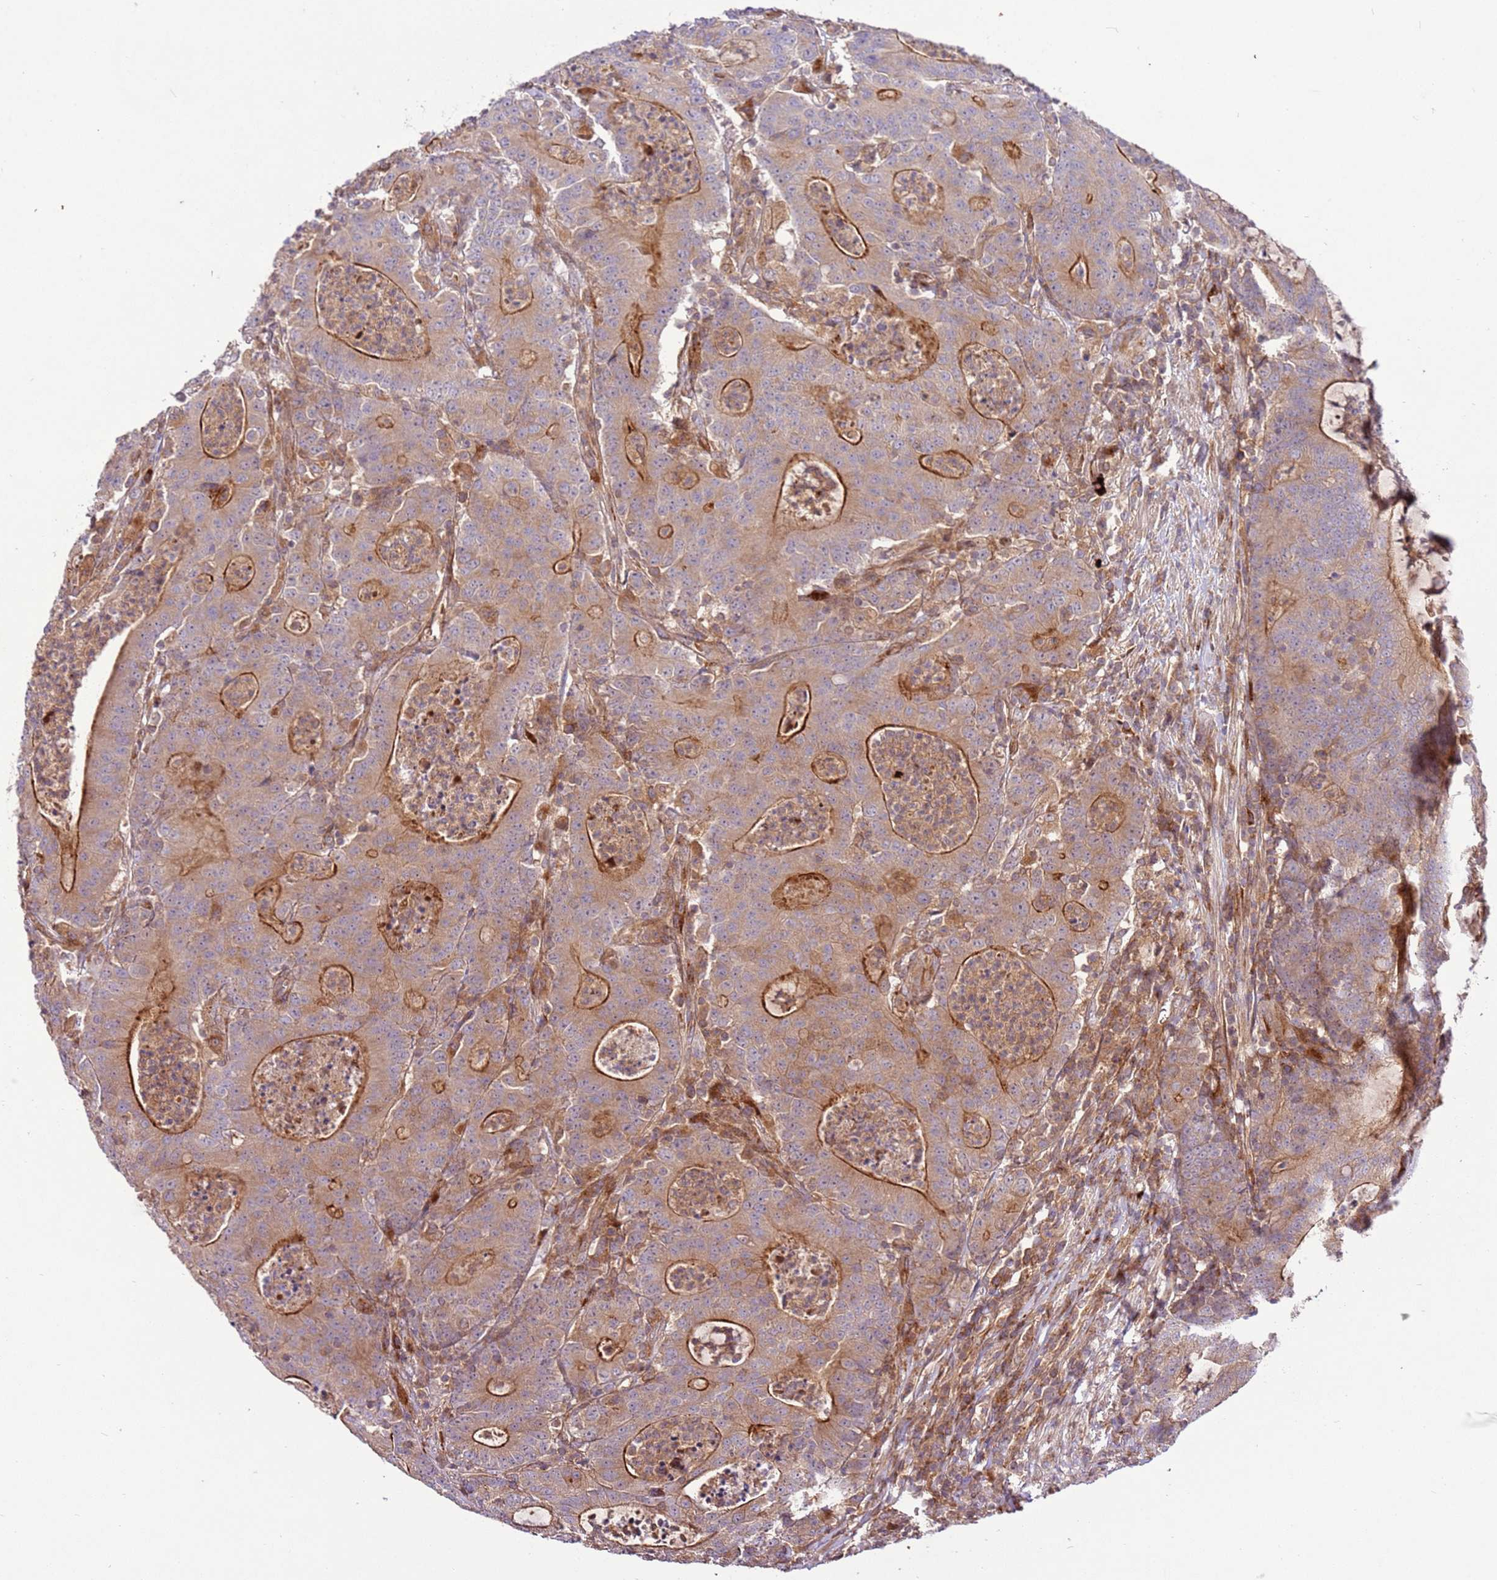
{"staining": {"intensity": "strong", "quantity": "25%-75%", "location": "cytoplasmic/membranous"}, "tissue": "colorectal cancer", "cell_type": "Tumor cells", "image_type": "cancer", "snomed": [{"axis": "morphology", "description": "Adenocarcinoma, NOS"}, {"axis": "topography", "description": "Colon"}], "caption": "An IHC image of neoplastic tissue is shown. Protein staining in brown labels strong cytoplasmic/membranous positivity in colorectal adenocarcinoma within tumor cells. (Brightfield microscopy of DAB IHC at high magnification).", "gene": "ZNF624", "patient": {"sex": "male", "age": 83}}